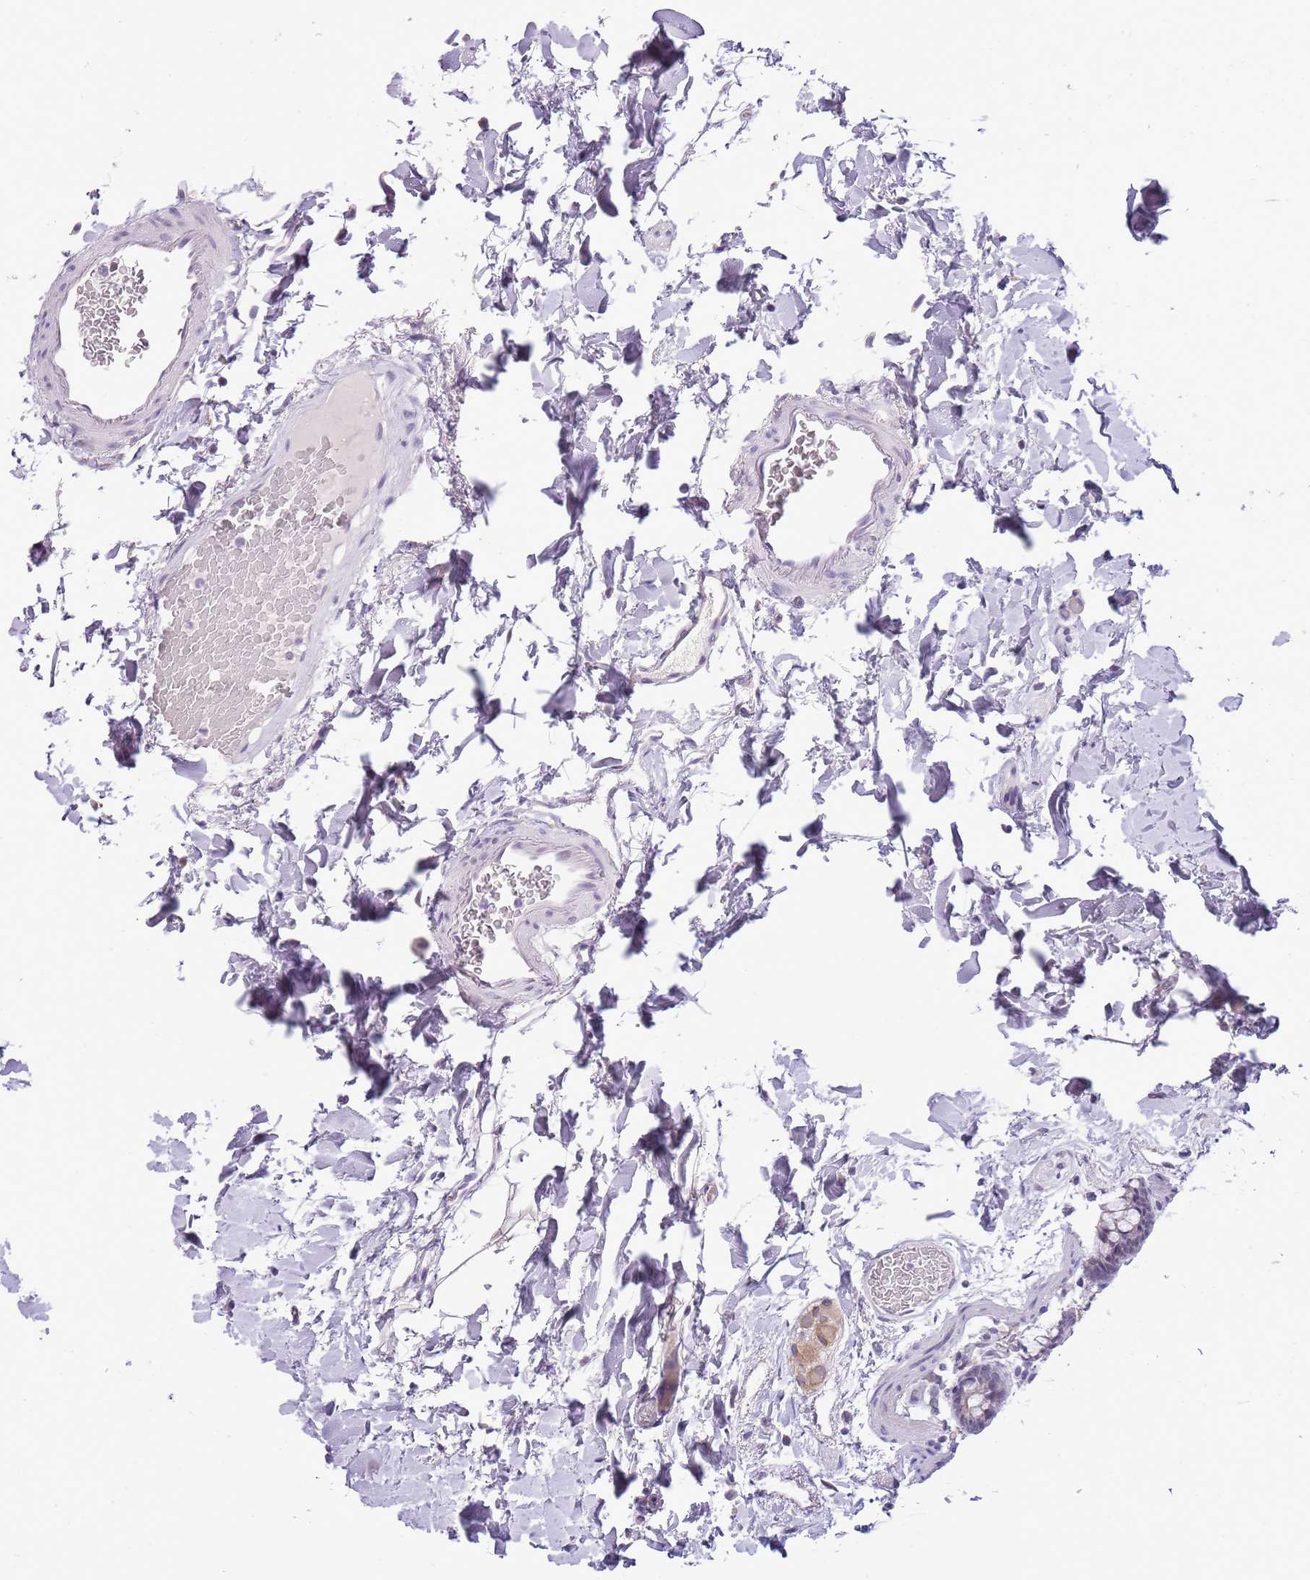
{"staining": {"intensity": "negative", "quantity": "none", "location": "none"}, "tissue": "colon", "cell_type": "Endothelial cells", "image_type": "normal", "snomed": [{"axis": "morphology", "description": "Normal tissue, NOS"}, {"axis": "topography", "description": "Colon"}], "caption": "Colon stained for a protein using immunohistochemistry (IHC) displays no positivity endothelial cells.", "gene": "FAM120C", "patient": {"sex": "male", "age": 75}}